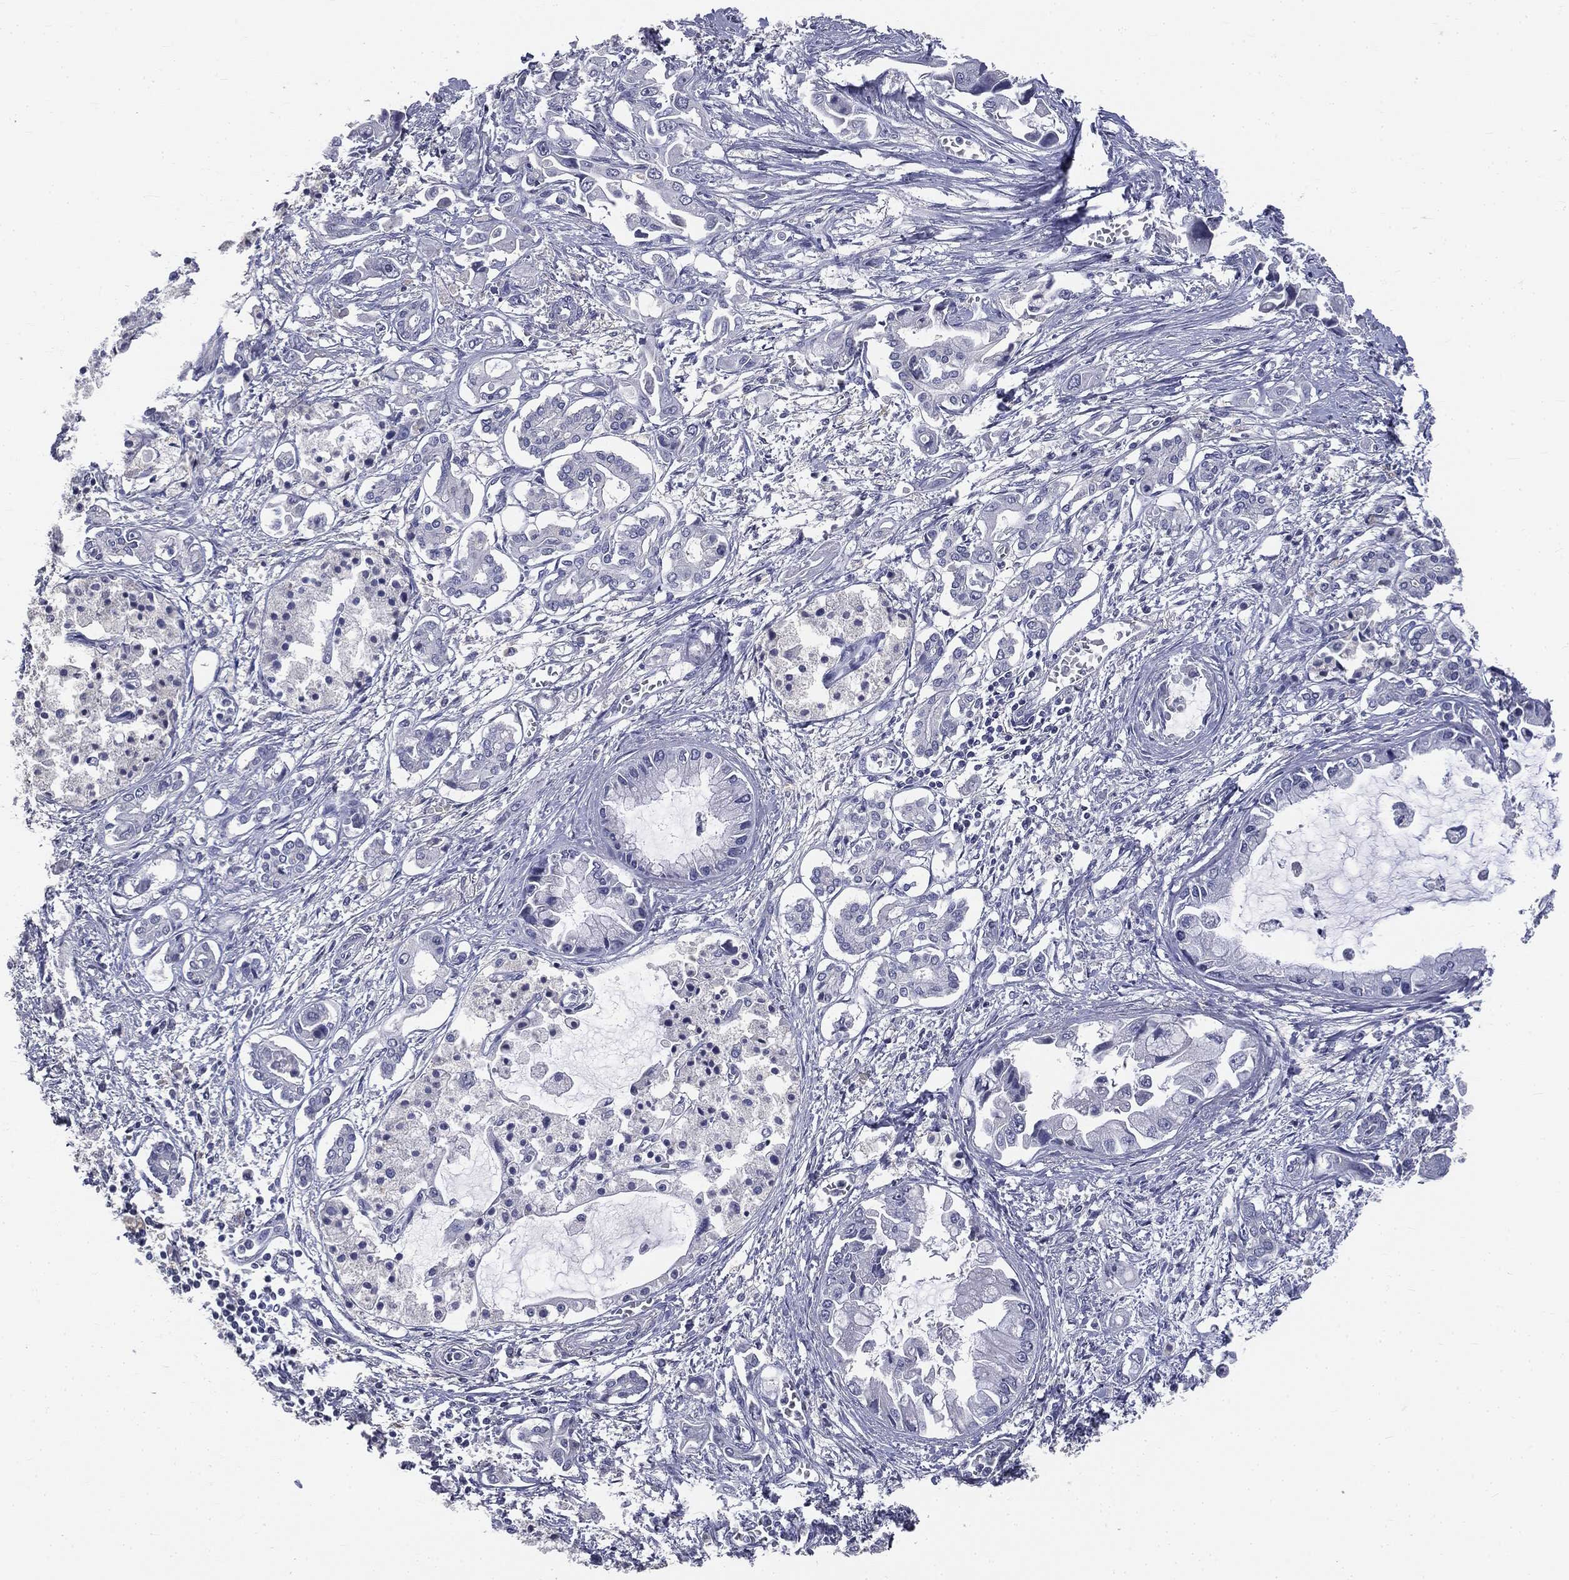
{"staining": {"intensity": "negative", "quantity": "none", "location": "none"}, "tissue": "pancreatic cancer", "cell_type": "Tumor cells", "image_type": "cancer", "snomed": [{"axis": "morphology", "description": "Adenocarcinoma, NOS"}, {"axis": "topography", "description": "Pancreas"}], "caption": "Photomicrograph shows no protein positivity in tumor cells of adenocarcinoma (pancreatic) tissue.", "gene": "AFP", "patient": {"sex": "male", "age": 84}}